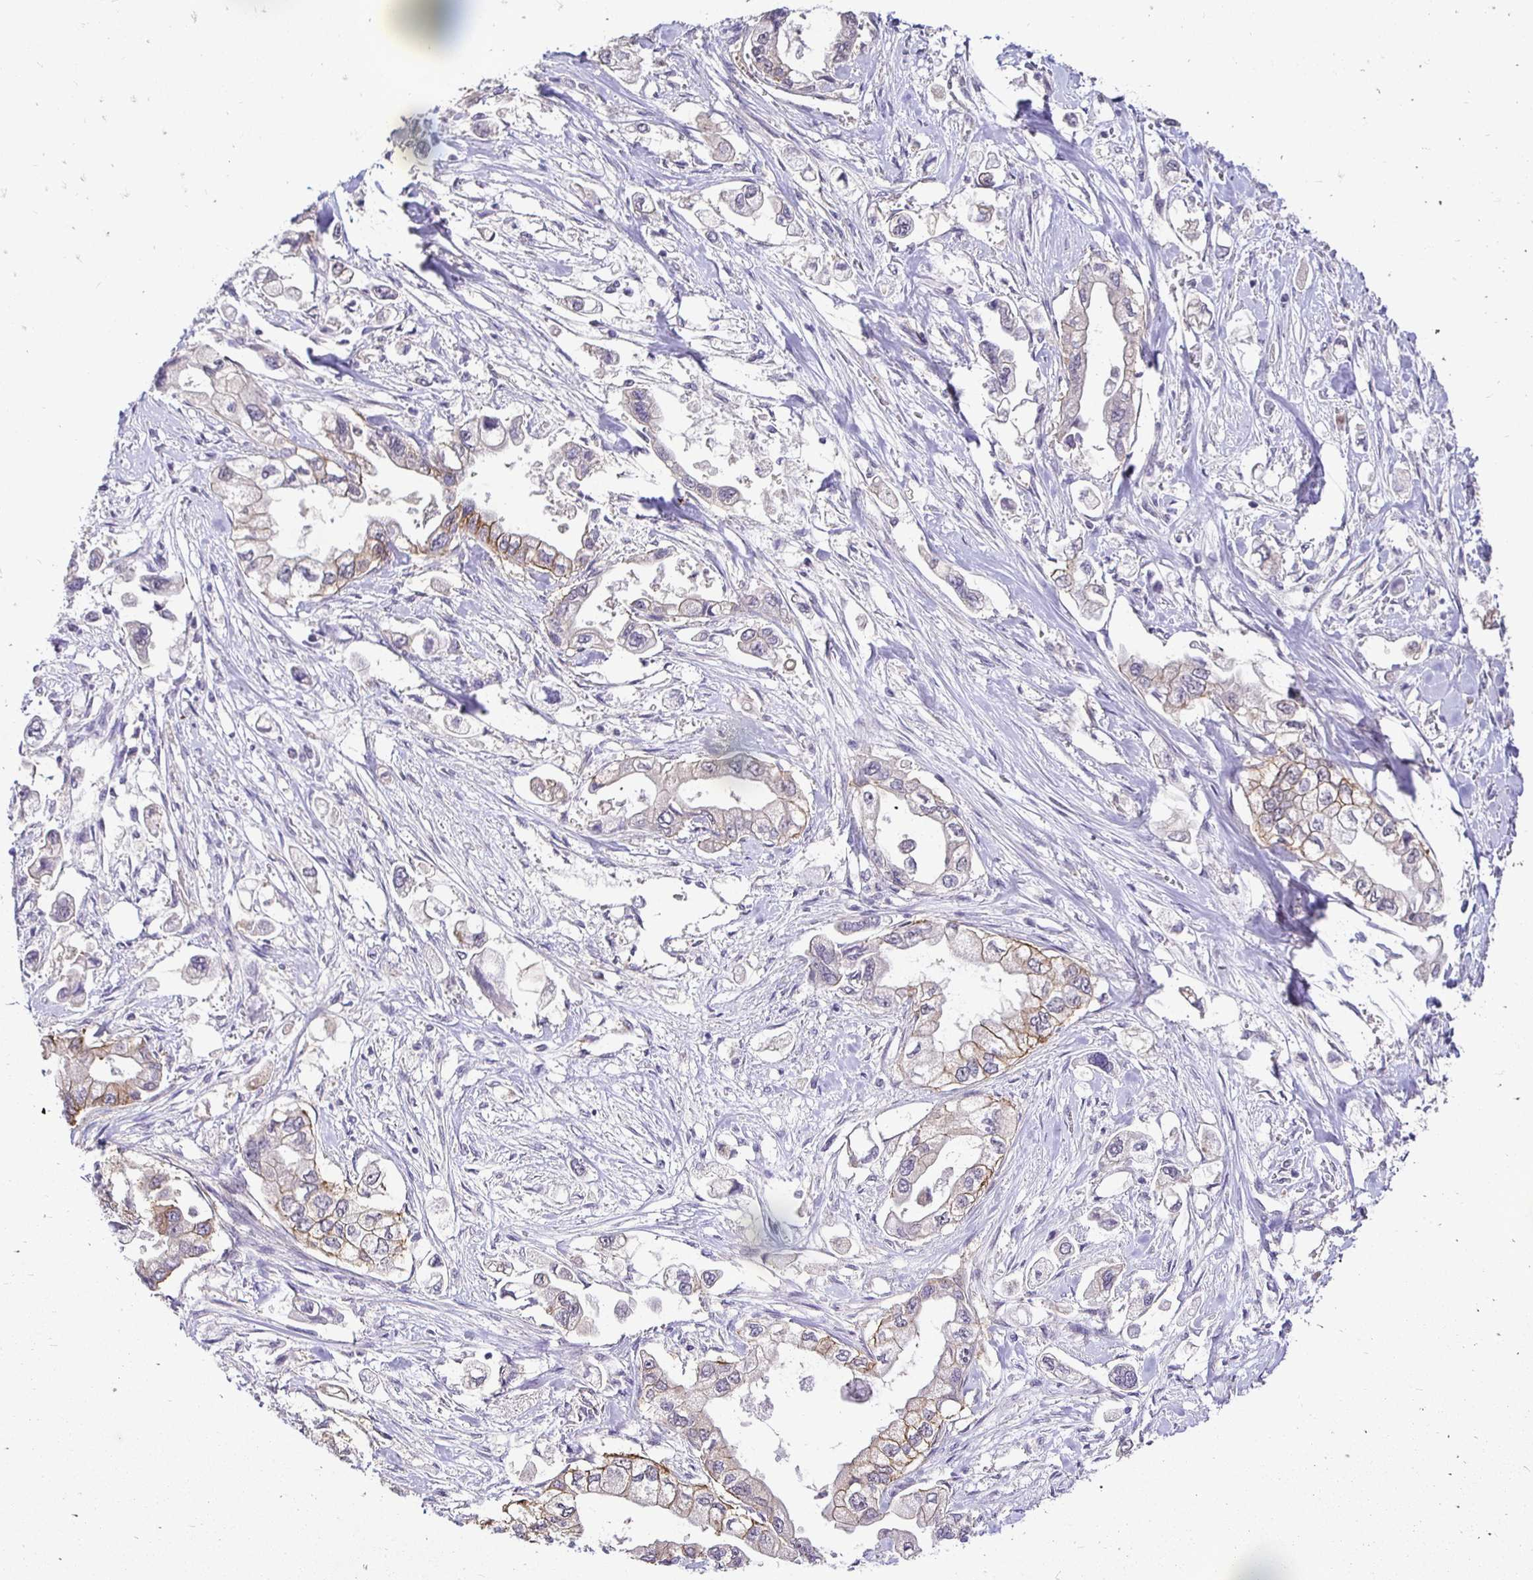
{"staining": {"intensity": "weak", "quantity": "25%-75%", "location": "cytoplasmic/membranous"}, "tissue": "stomach cancer", "cell_type": "Tumor cells", "image_type": "cancer", "snomed": [{"axis": "morphology", "description": "Adenocarcinoma, NOS"}, {"axis": "topography", "description": "Stomach"}], "caption": "This is a photomicrograph of IHC staining of adenocarcinoma (stomach), which shows weak expression in the cytoplasmic/membranous of tumor cells.", "gene": "SLC9A1", "patient": {"sex": "male", "age": 62}}